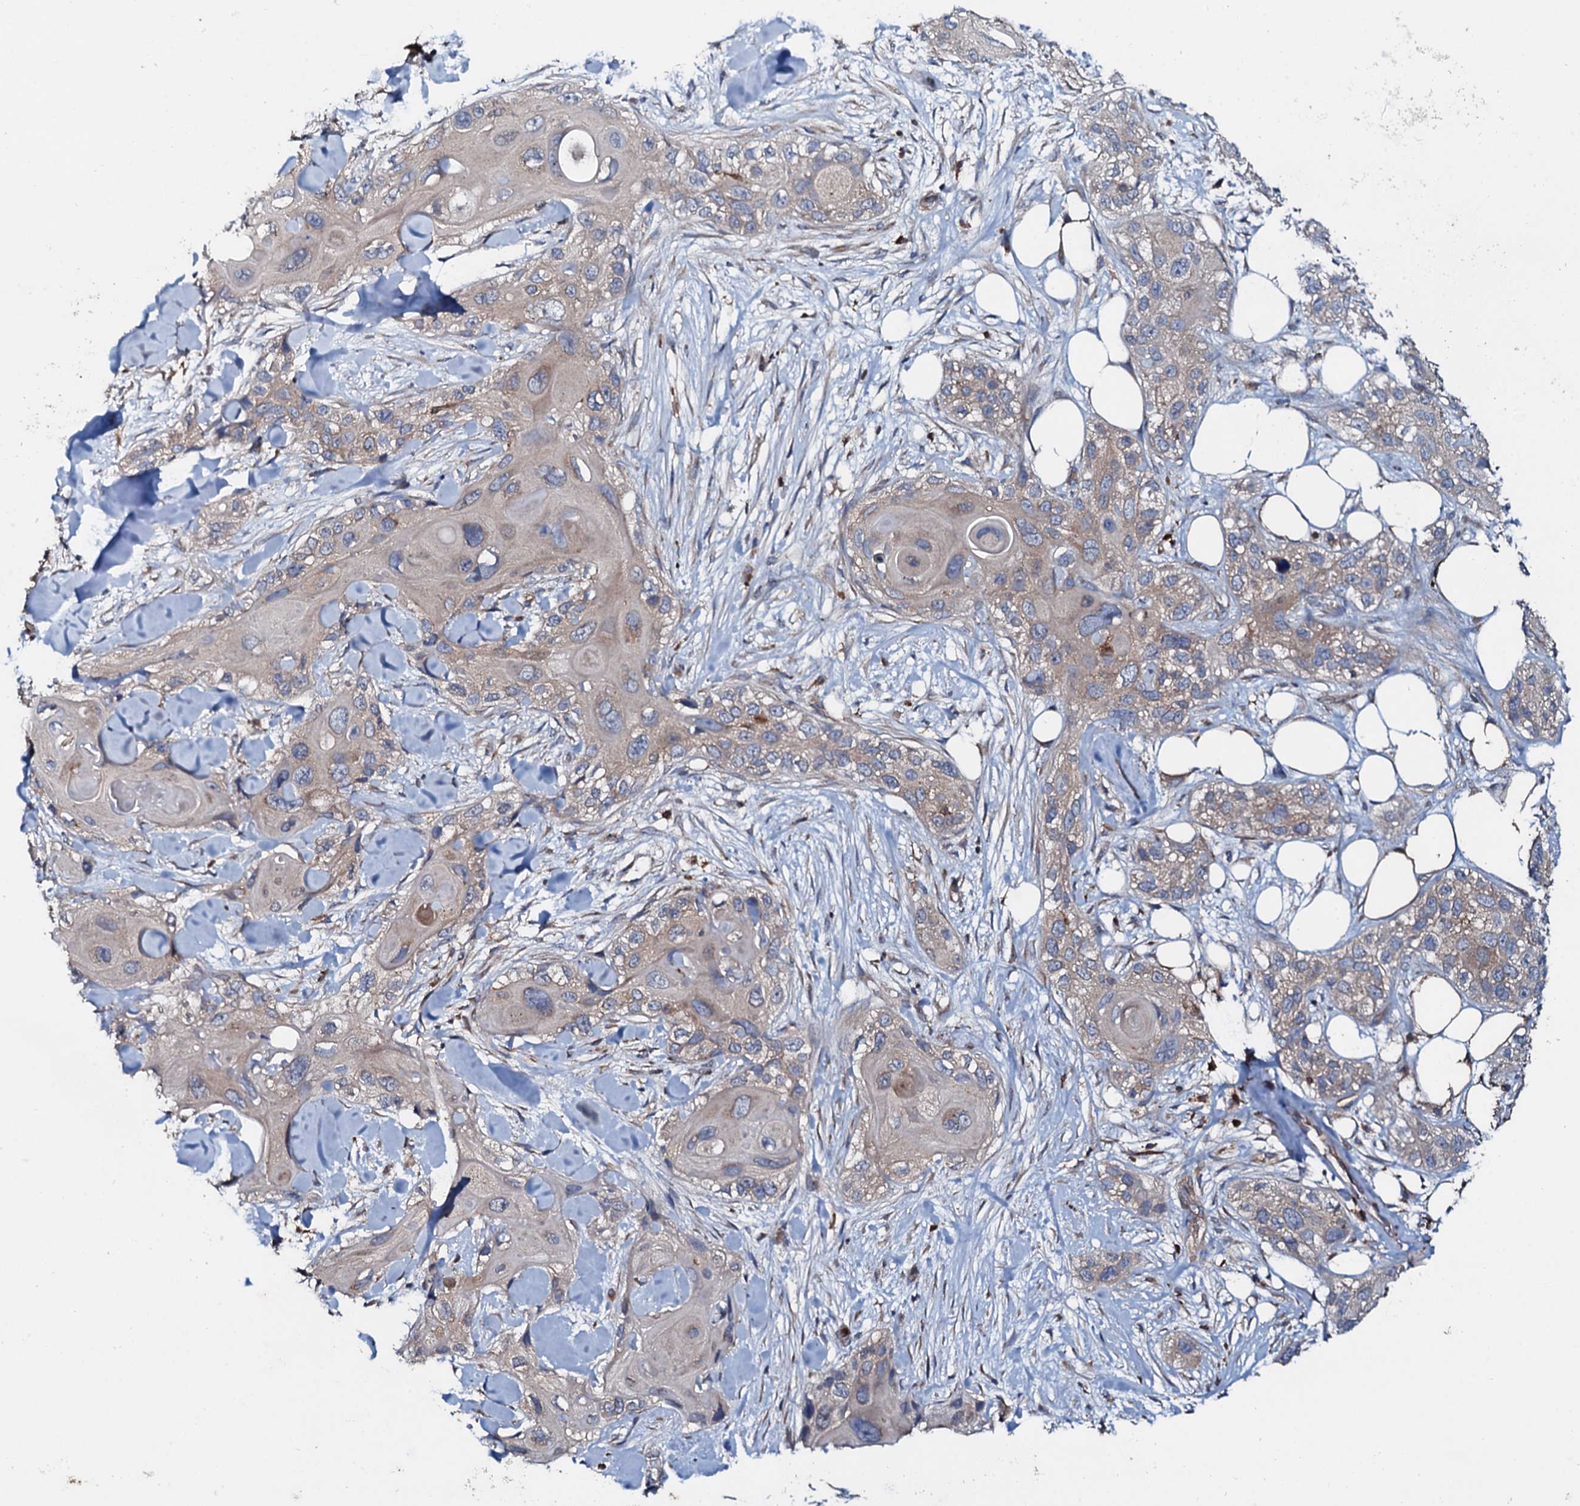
{"staining": {"intensity": "weak", "quantity": "25%-75%", "location": "cytoplasmic/membranous"}, "tissue": "skin cancer", "cell_type": "Tumor cells", "image_type": "cancer", "snomed": [{"axis": "morphology", "description": "Normal tissue, NOS"}, {"axis": "morphology", "description": "Squamous cell carcinoma, NOS"}, {"axis": "topography", "description": "Skin"}], "caption": "A micrograph of human squamous cell carcinoma (skin) stained for a protein exhibits weak cytoplasmic/membranous brown staining in tumor cells.", "gene": "GRK2", "patient": {"sex": "male", "age": 72}}